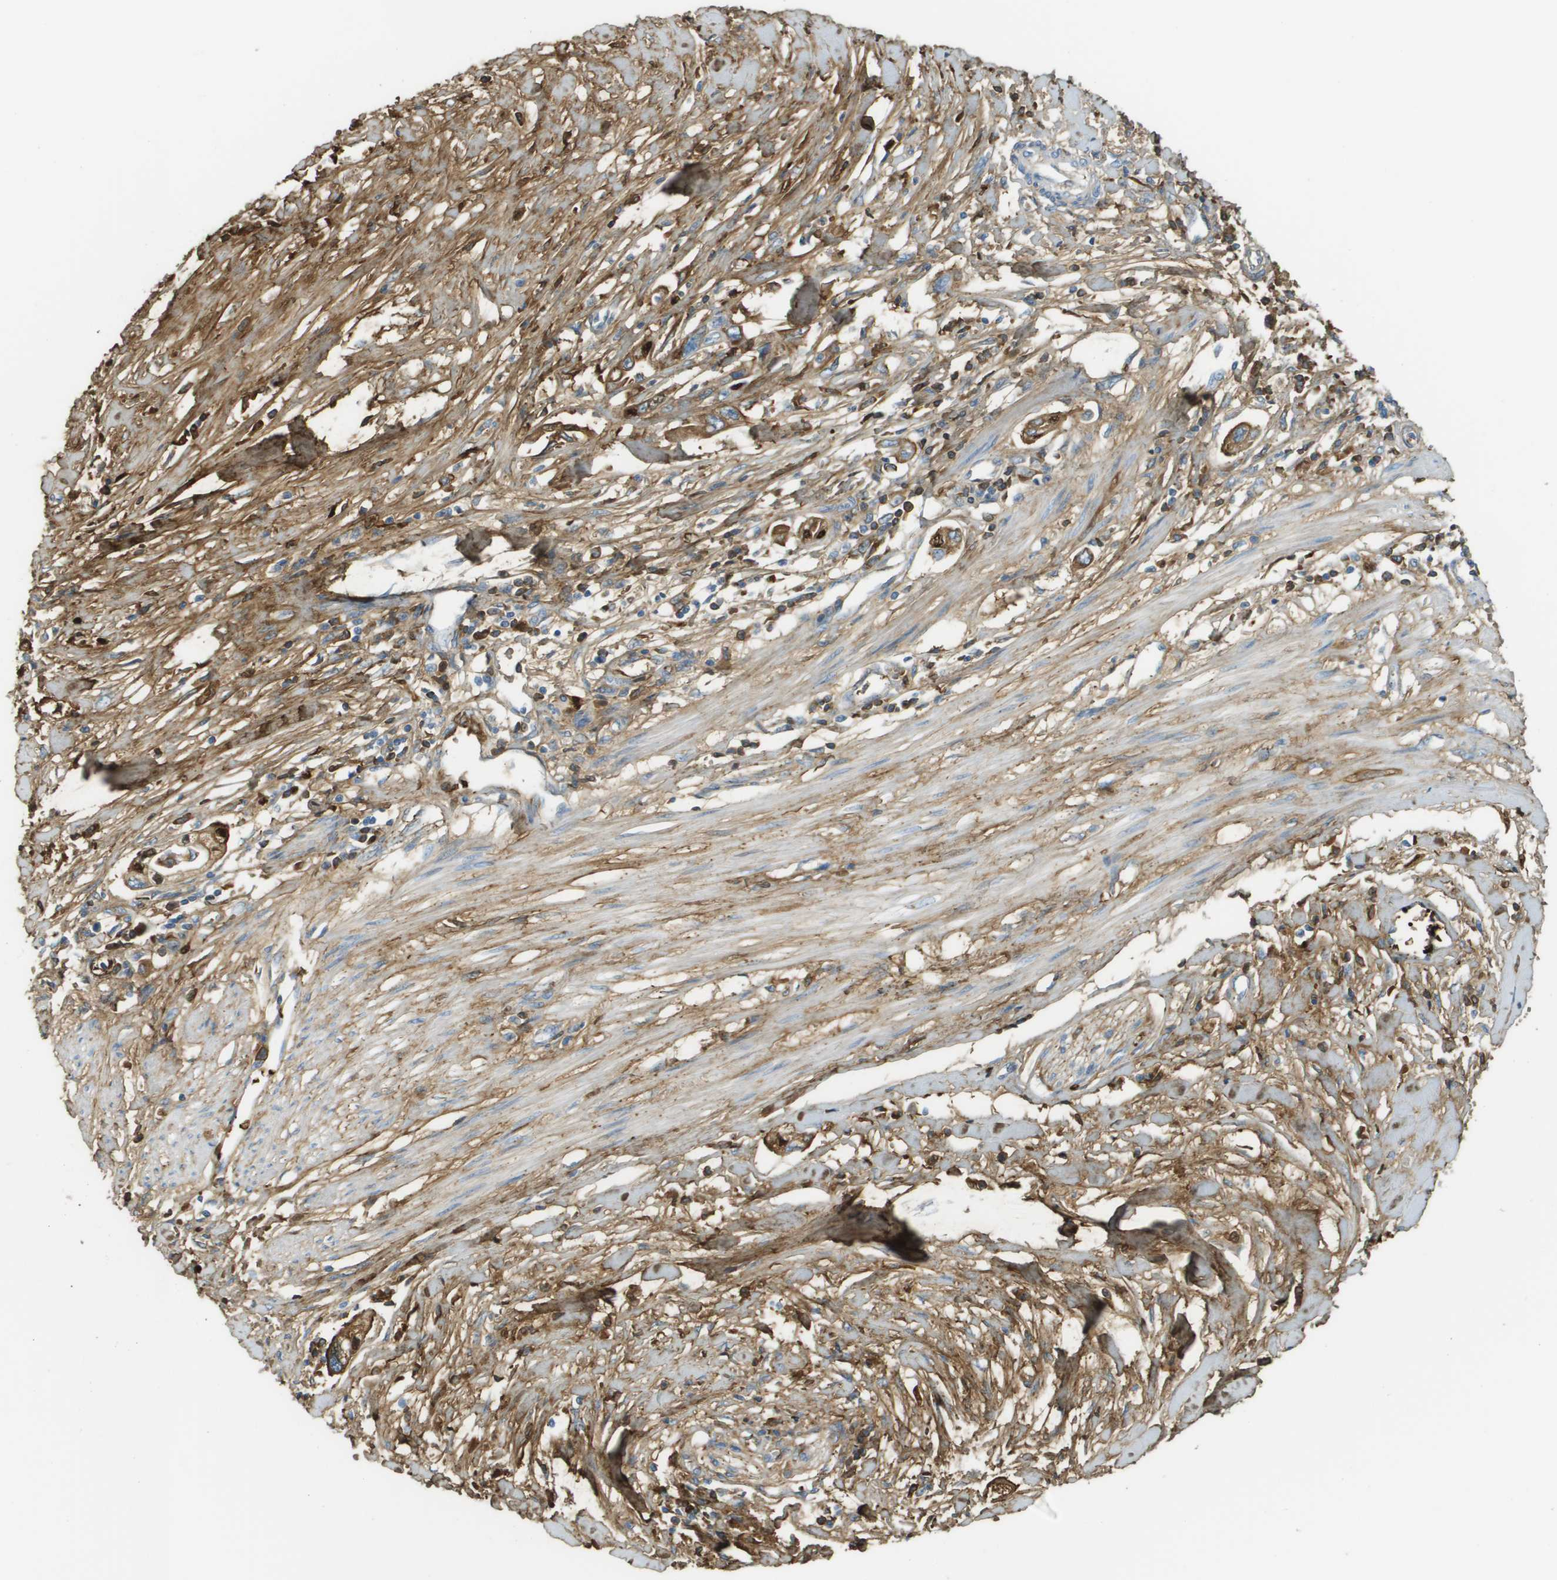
{"staining": {"intensity": "strong", "quantity": "25%-75%", "location": "cytoplasmic/membranous"}, "tissue": "pancreatic cancer", "cell_type": "Tumor cells", "image_type": "cancer", "snomed": [{"axis": "morphology", "description": "Adenocarcinoma, NOS"}, {"axis": "topography", "description": "Pancreas"}], "caption": "High-magnification brightfield microscopy of pancreatic cancer stained with DAB (brown) and counterstained with hematoxylin (blue). tumor cells exhibit strong cytoplasmic/membranous positivity is seen in approximately25%-75% of cells. Using DAB (brown) and hematoxylin (blue) stains, captured at high magnification using brightfield microscopy.", "gene": "DCN", "patient": {"sex": "male", "age": 56}}